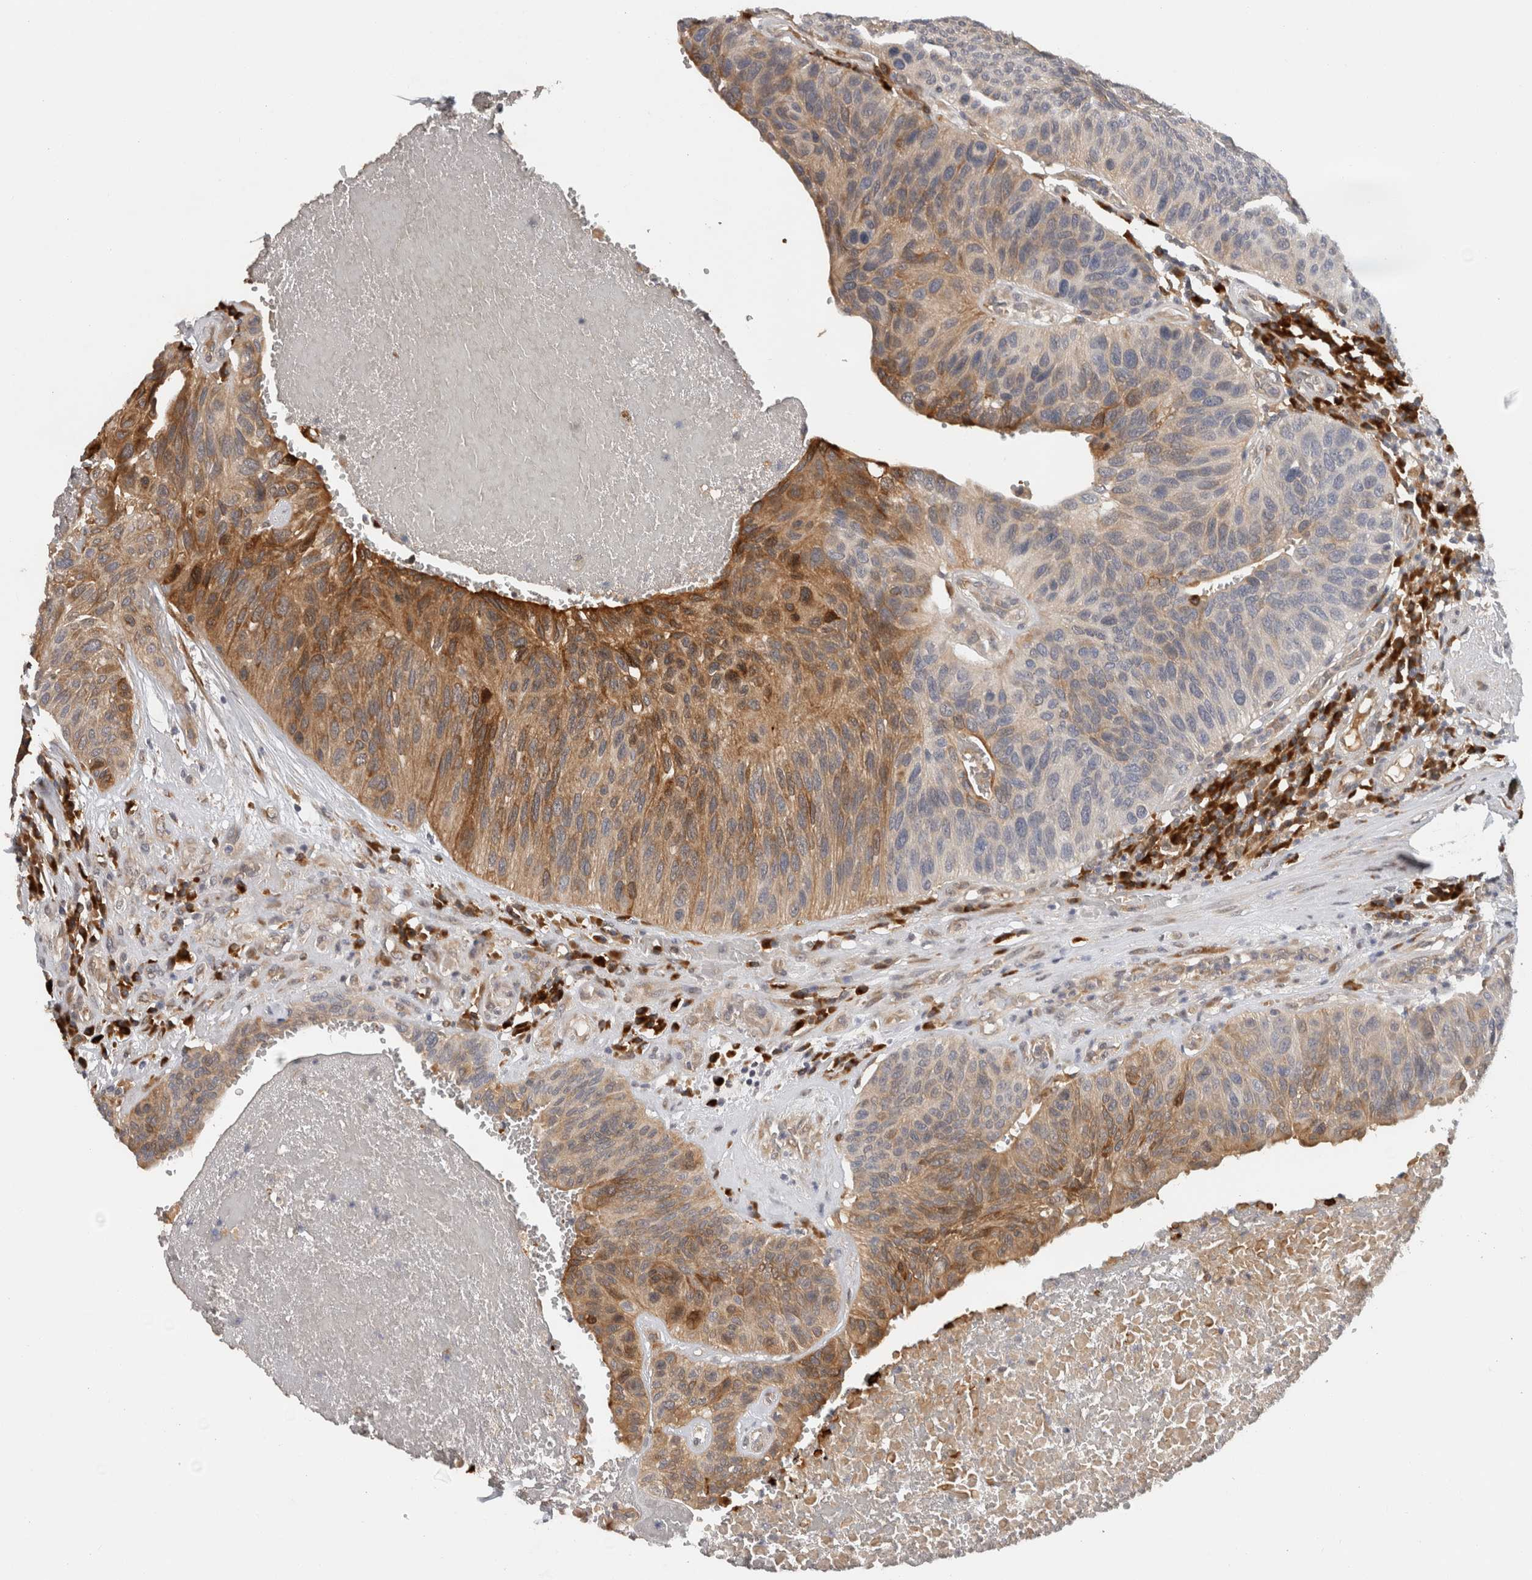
{"staining": {"intensity": "moderate", "quantity": "25%-75%", "location": "cytoplasmic/membranous"}, "tissue": "urothelial cancer", "cell_type": "Tumor cells", "image_type": "cancer", "snomed": [{"axis": "morphology", "description": "Urothelial carcinoma, High grade"}, {"axis": "topography", "description": "Urinary bladder"}], "caption": "High-grade urothelial carcinoma stained with DAB (3,3'-diaminobenzidine) immunohistochemistry shows medium levels of moderate cytoplasmic/membranous staining in about 25%-75% of tumor cells.", "gene": "APOL2", "patient": {"sex": "male", "age": 66}}